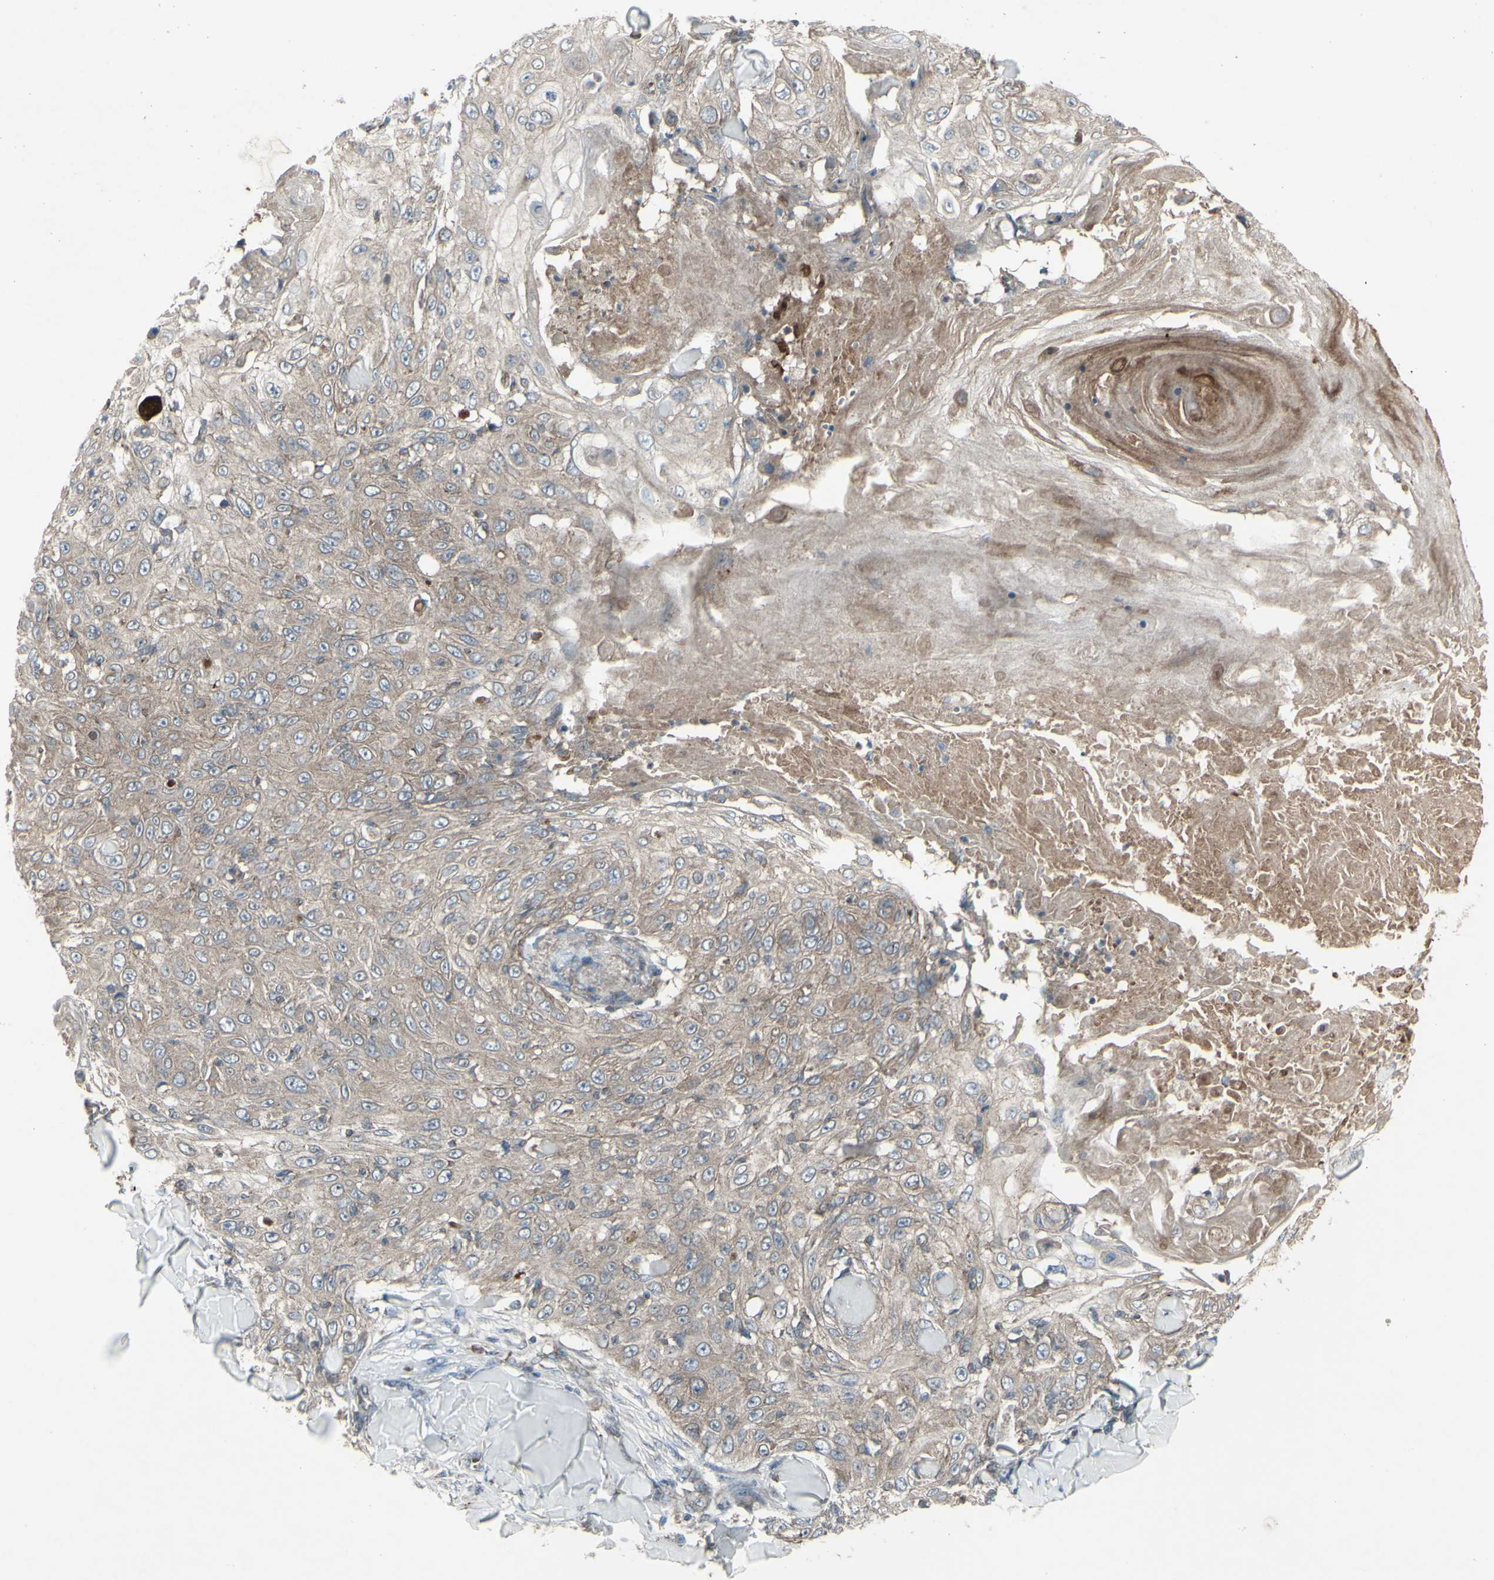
{"staining": {"intensity": "weak", "quantity": ">75%", "location": "cytoplasmic/membranous"}, "tissue": "skin cancer", "cell_type": "Tumor cells", "image_type": "cancer", "snomed": [{"axis": "morphology", "description": "Squamous cell carcinoma, NOS"}, {"axis": "topography", "description": "Skin"}], "caption": "Protein positivity by immunohistochemistry (IHC) displays weak cytoplasmic/membranous expression in approximately >75% of tumor cells in skin cancer.", "gene": "SHC1", "patient": {"sex": "male", "age": 86}}